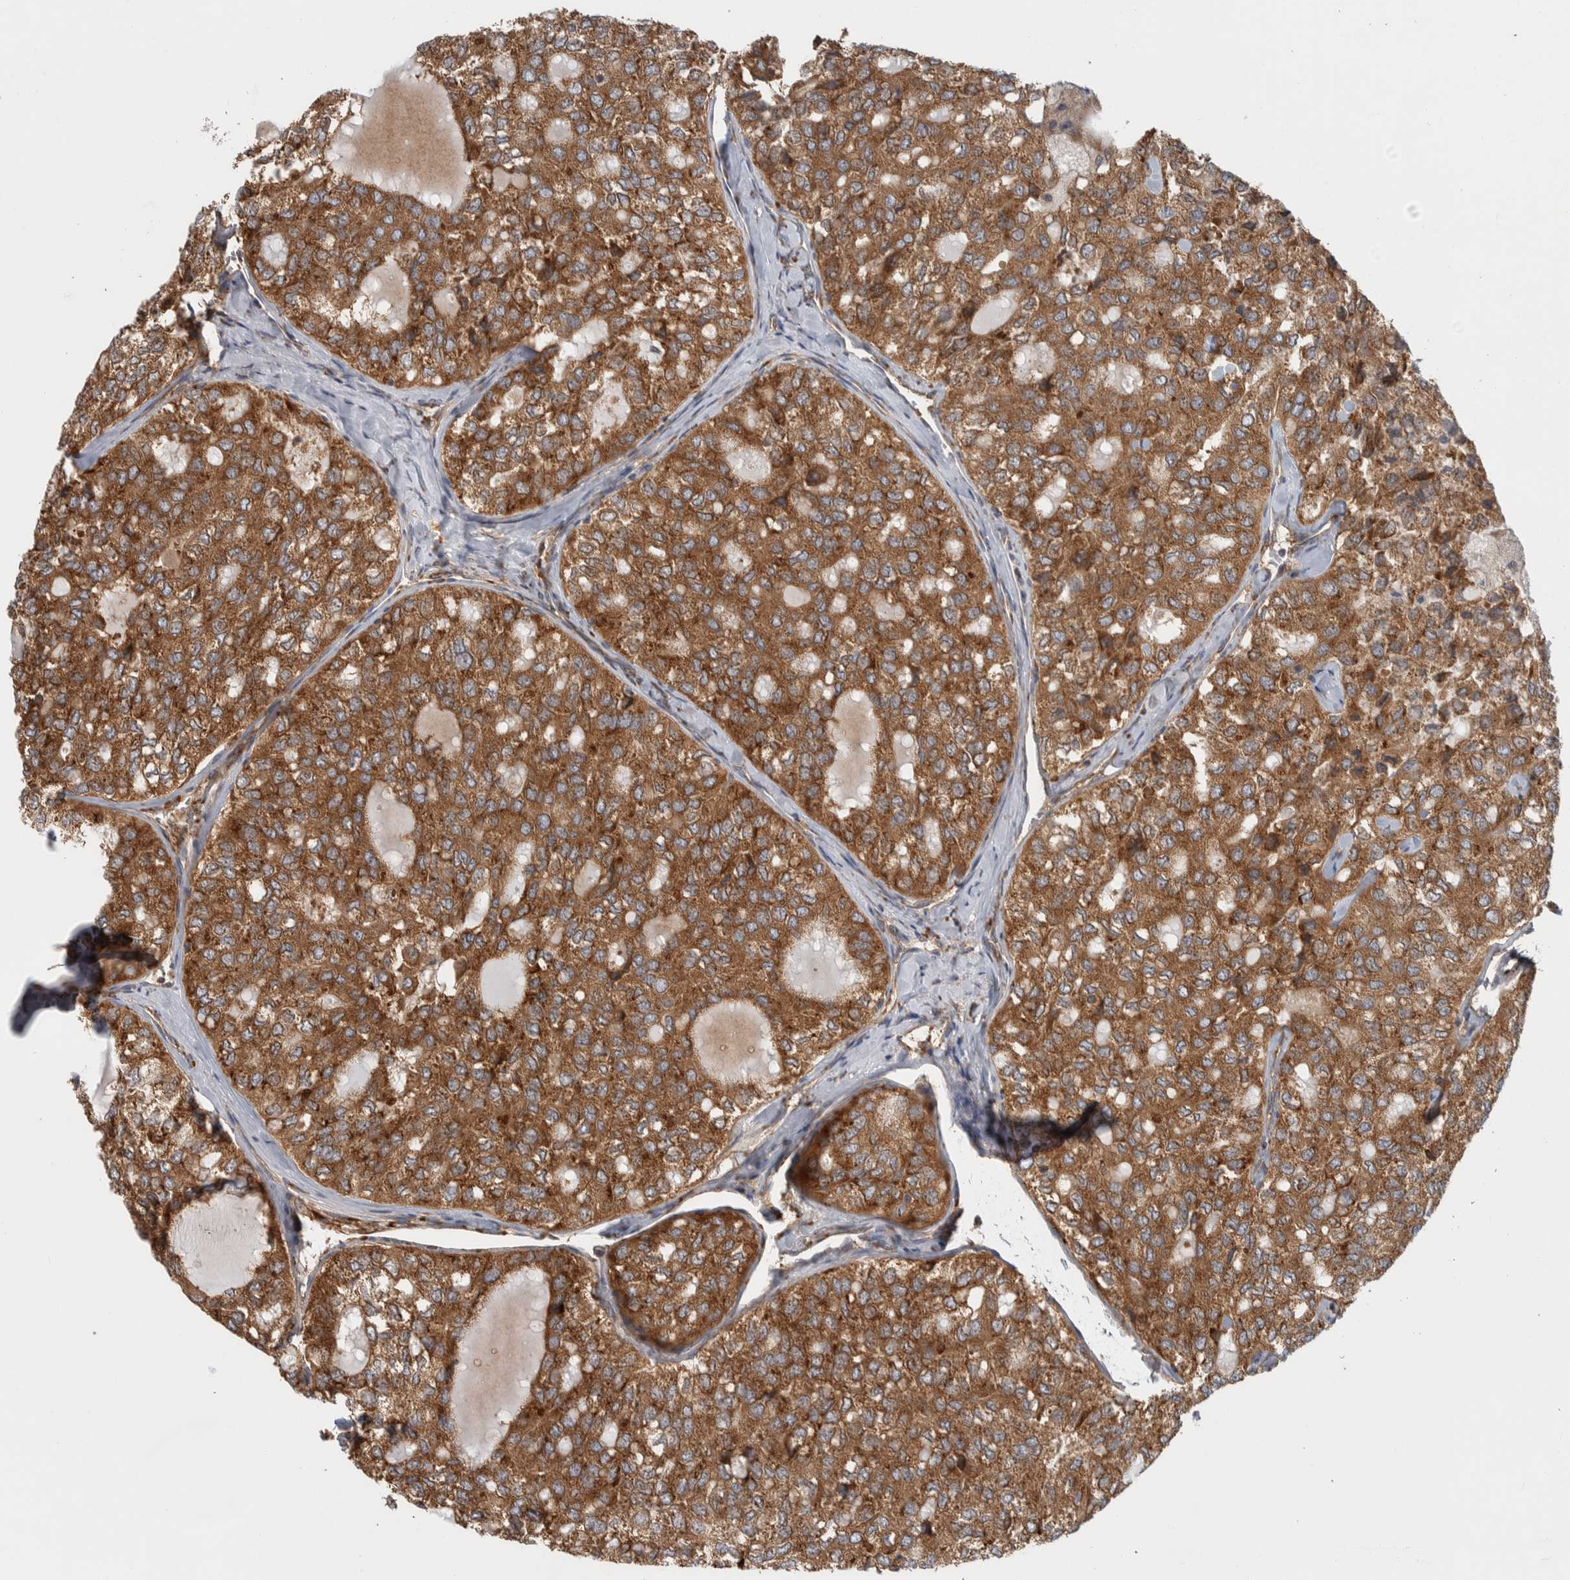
{"staining": {"intensity": "moderate", "quantity": ">75%", "location": "cytoplasmic/membranous"}, "tissue": "thyroid cancer", "cell_type": "Tumor cells", "image_type": "cancer", "snomed": [{"axis": "morphology", "description": "Follicular adenoma carcinoma, NOS"}, {"axis": "topography", "description": "Thyroid gland"}], "caption": "Immunohistochemical staining of thyroid cancer reveals moderate cytoplasmic/membranous protein staining in about >75% of tumor cells.", "gene": "EIF3H", "patient": {"sex": "male", "age": 75}}